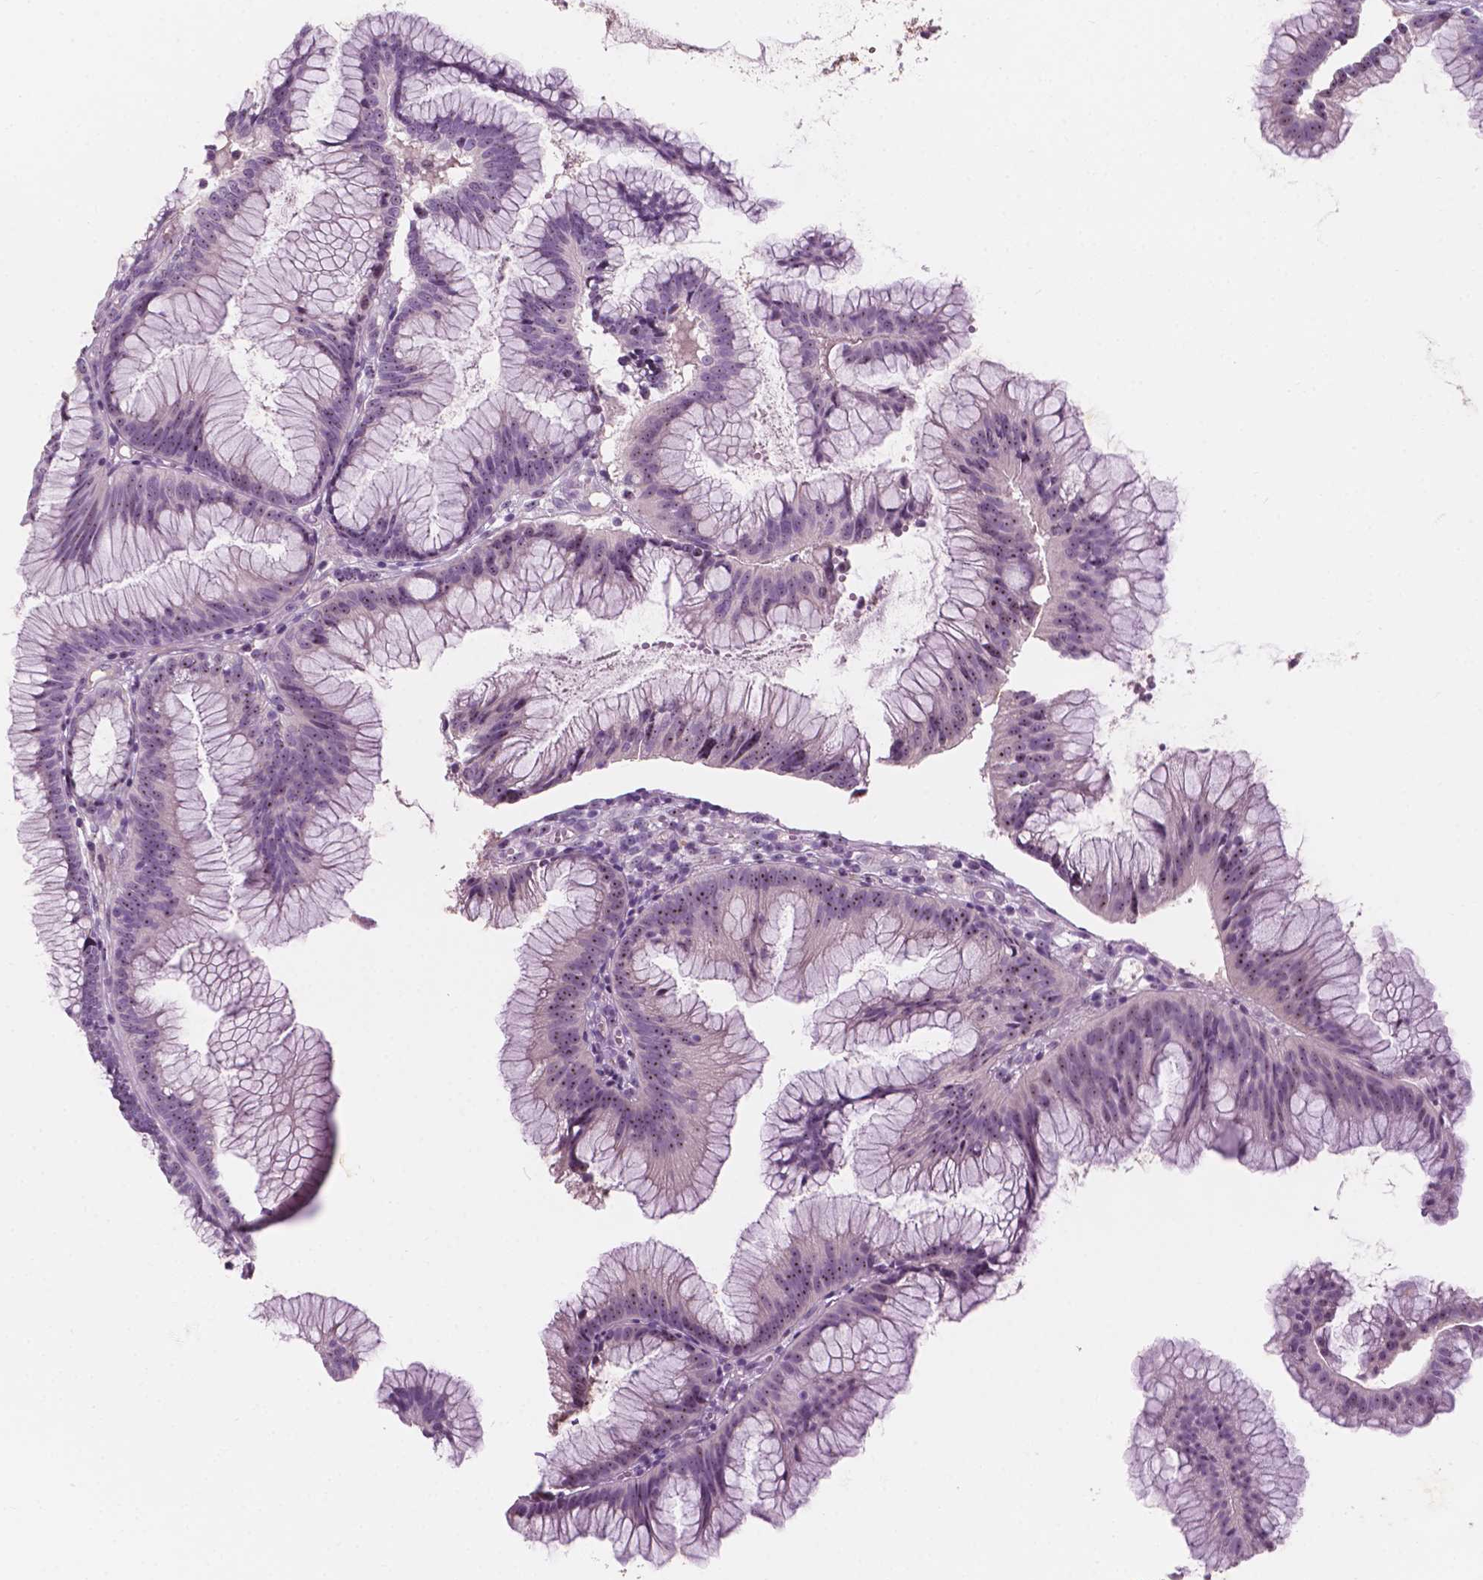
{"staining": {"intensity": "weak", "quantity": "25%-75%", "location": "nuclear"}, "tissue": "colorectal cancer", "cell_type": "Tumor cells", "image_type": "cancer", "snomed": [{"axis": "morphology", "description": "Adenocarcinoma, NOS"}, {"axis": "topography", "description": "Colon"}], "caption": "Immunohistochemistry staining of adenocarcinoma (colorectal), which shows low levels of weak nuclear staining in approximately 25%-75% of tumor cells indicating weak nuclear protein positivity. The staining was performed using DAB (3,3'-diaminobenzidine) (brown) for protein detection and nuclei were counterstained in hematoxylin (blue).", "gene": "ZNF853", "patient": {"sex": "female", "age": 78}}